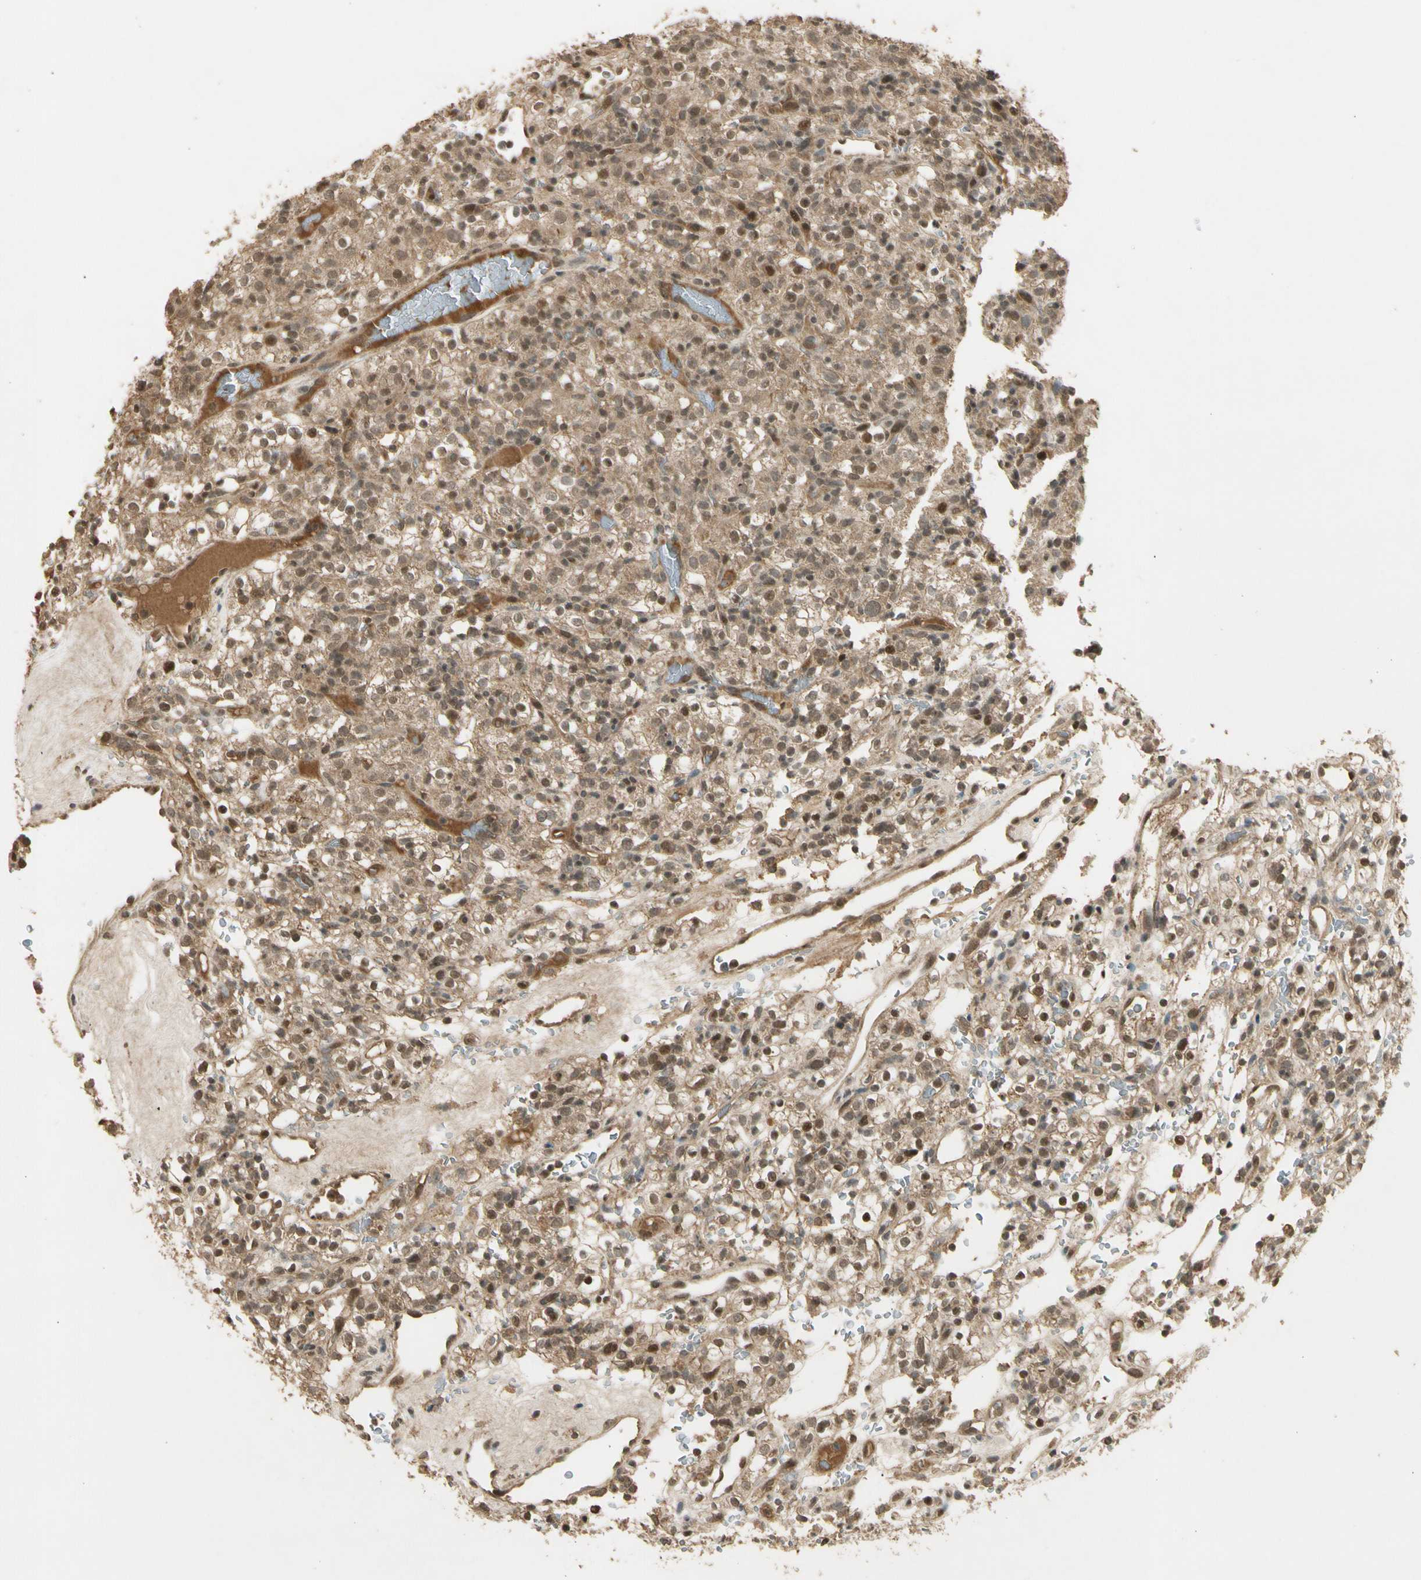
{"staining": {"intensity": "moderate", "quantity": ">75%", "location": "cytoplasmic/membranous,nuclear"}, "tissue": "renal cancer", "cell_type": "Tumor cells", "image_type": "cancer", "snomed": [{"axis": "morphology", "description": "Normal tissue, NOS"}, {"axis": "morphology", "description": "Adenocarcinoma, NOS"}, {"axis": "topography", "description": "Kidney"}], "caption": "Protein analysis of renal cancer tissue demonstrates moderate cytoplasmic/membranous and nuclear staining in approximately >75% of tumor cells. (DAB IHC, brown staining for protein, blue staining for nuclei).", "gene": "GMEB2", "patient": {"sex": "female", "age": 72}}